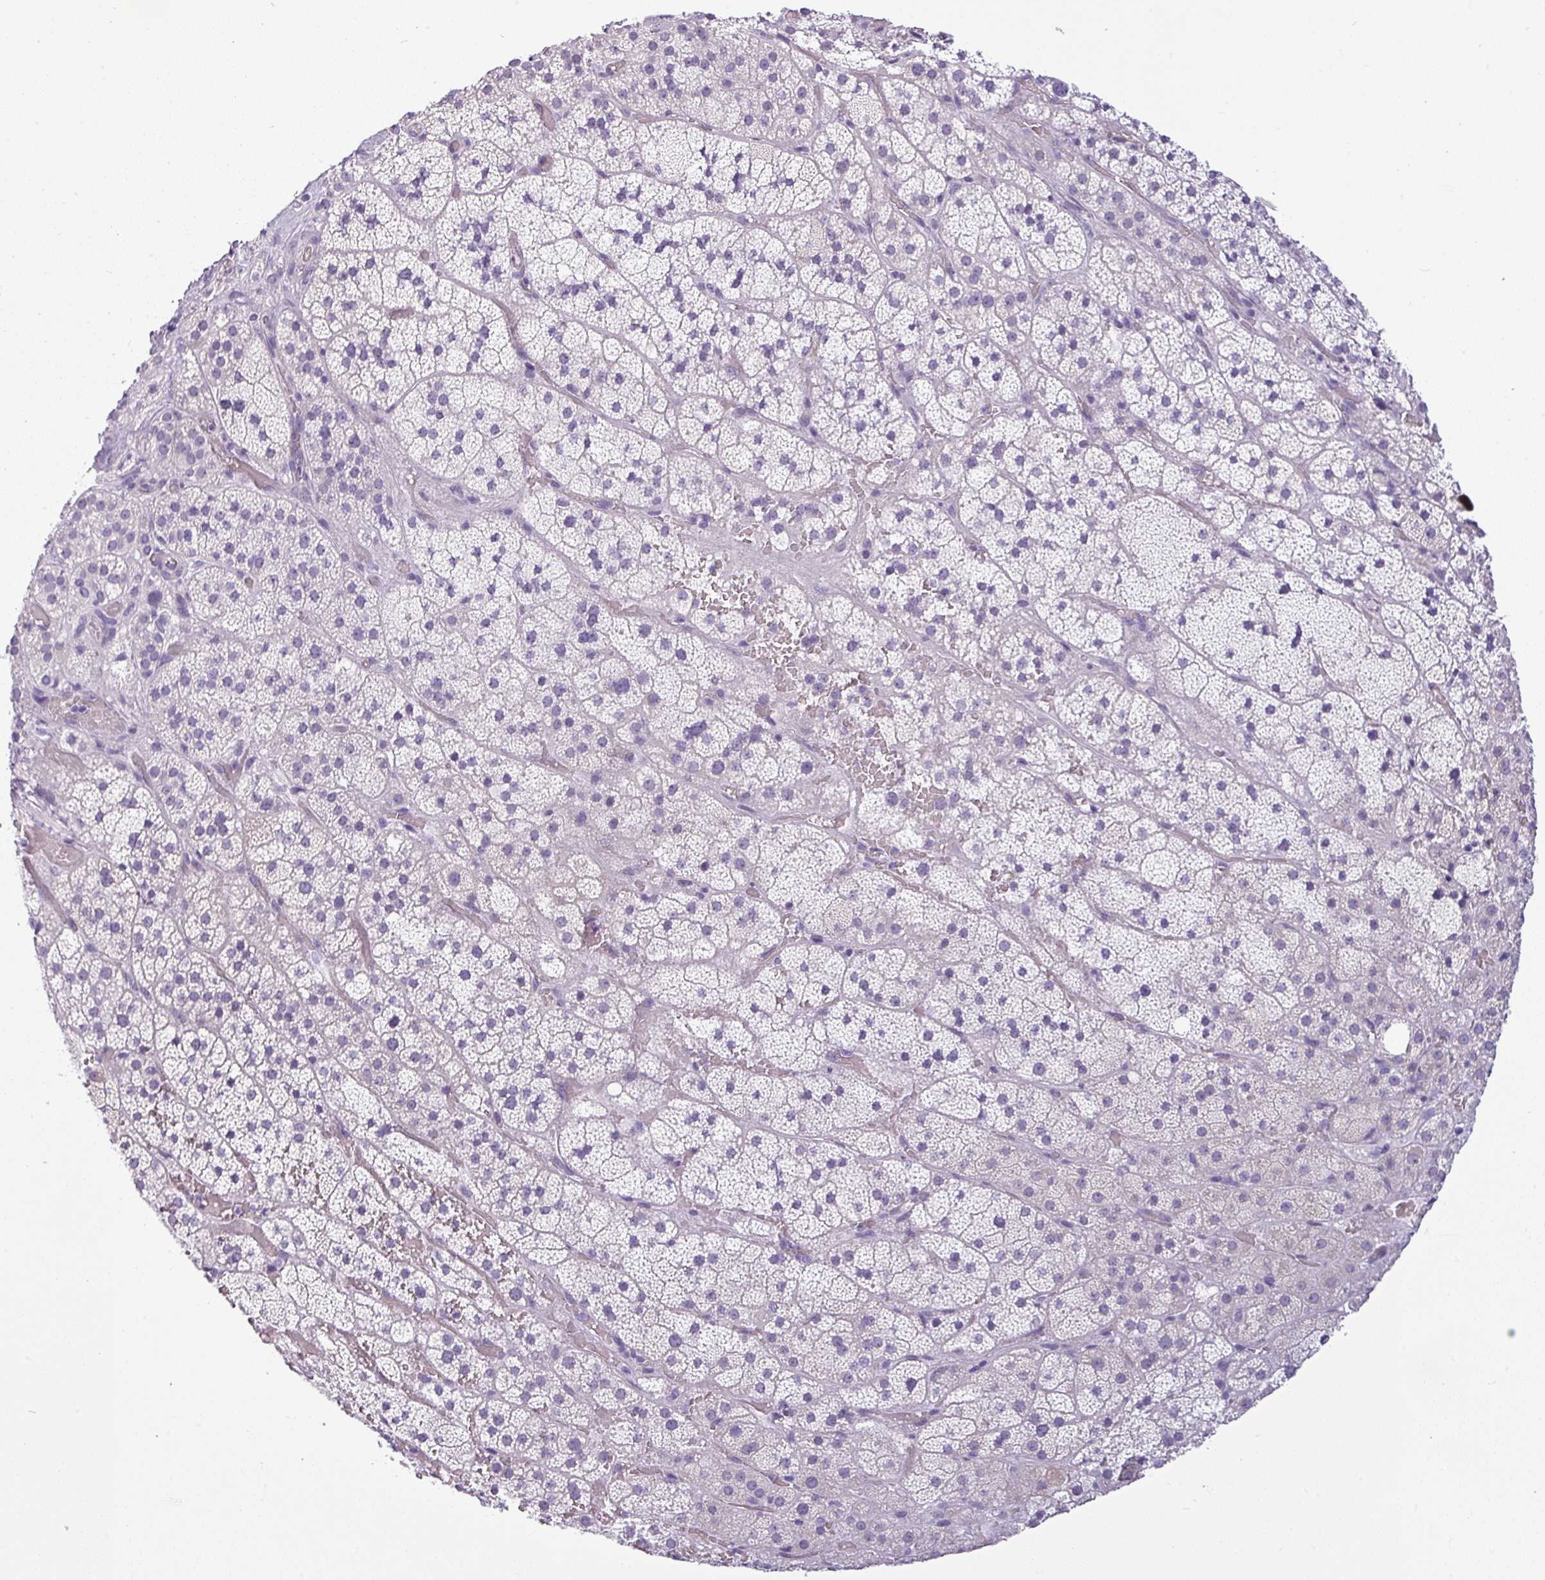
{"staining": {"intensity": "negative", "quantity": "none", "location": "none"}, "tissue": "adrenal gland", "cell_type": "Glandular cells", "image_type": "normal", "snomed": [{"axis": "morphology", "description": "Normal tissue, NOS"}, {"axis": "topography", "description": "Adrenal gland"}], "caption": "Glandular cells show no significant protein staining in normal adrenal gland. Brightfield microscopy of immunohistochemistry stained with DAB (3,3'-diaminobenzidine) (brown) and hematoxylin (blue), captured at high magnification.", "gene": "CDH16", "patient": {"sex": "male", "age": 57}}